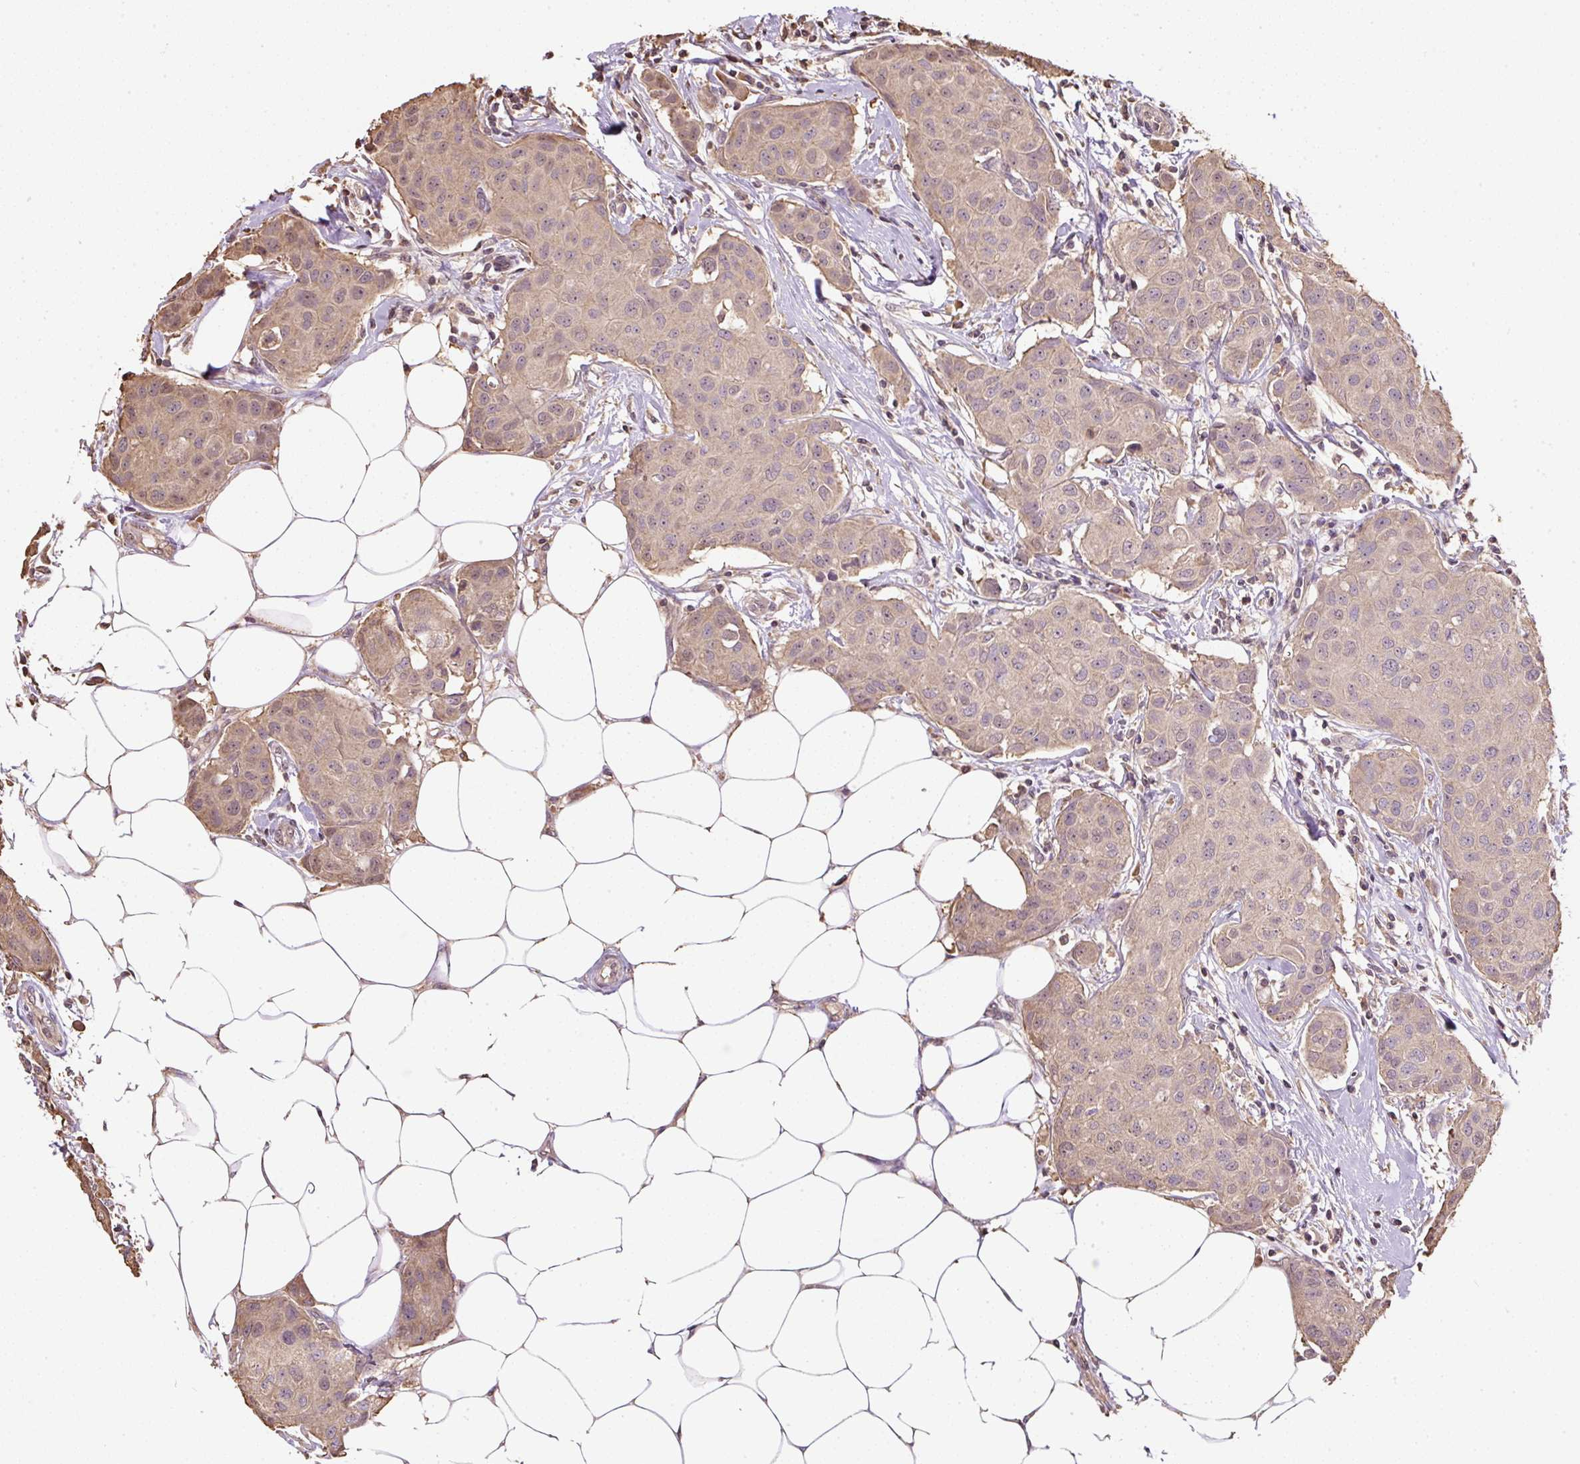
{"staining": {"intensity": "weak", "quantity": ">75%", "location": "cytoplasmic/membranous,nuclear"}, "tissue": "breast cancer", "cell_type": "Tumor cells", "image_type": "cancer", "snomed": [{"axis": "morphology", "description": "Duct carcinoma"}, {"axis": "topography", "description": "Breast"}, {"axis": "topography", "description": "Lymph node"}], "caption": "DAB immunohistochemical staining of human breast cancer (invasive ductal carcinoma) displays weak cytoplasmic/membranous and nuclear protein positivity in about >75% of tumor cells.", "gene": "TMEM170B", "patient": {"sex": "female", "age": 80}}